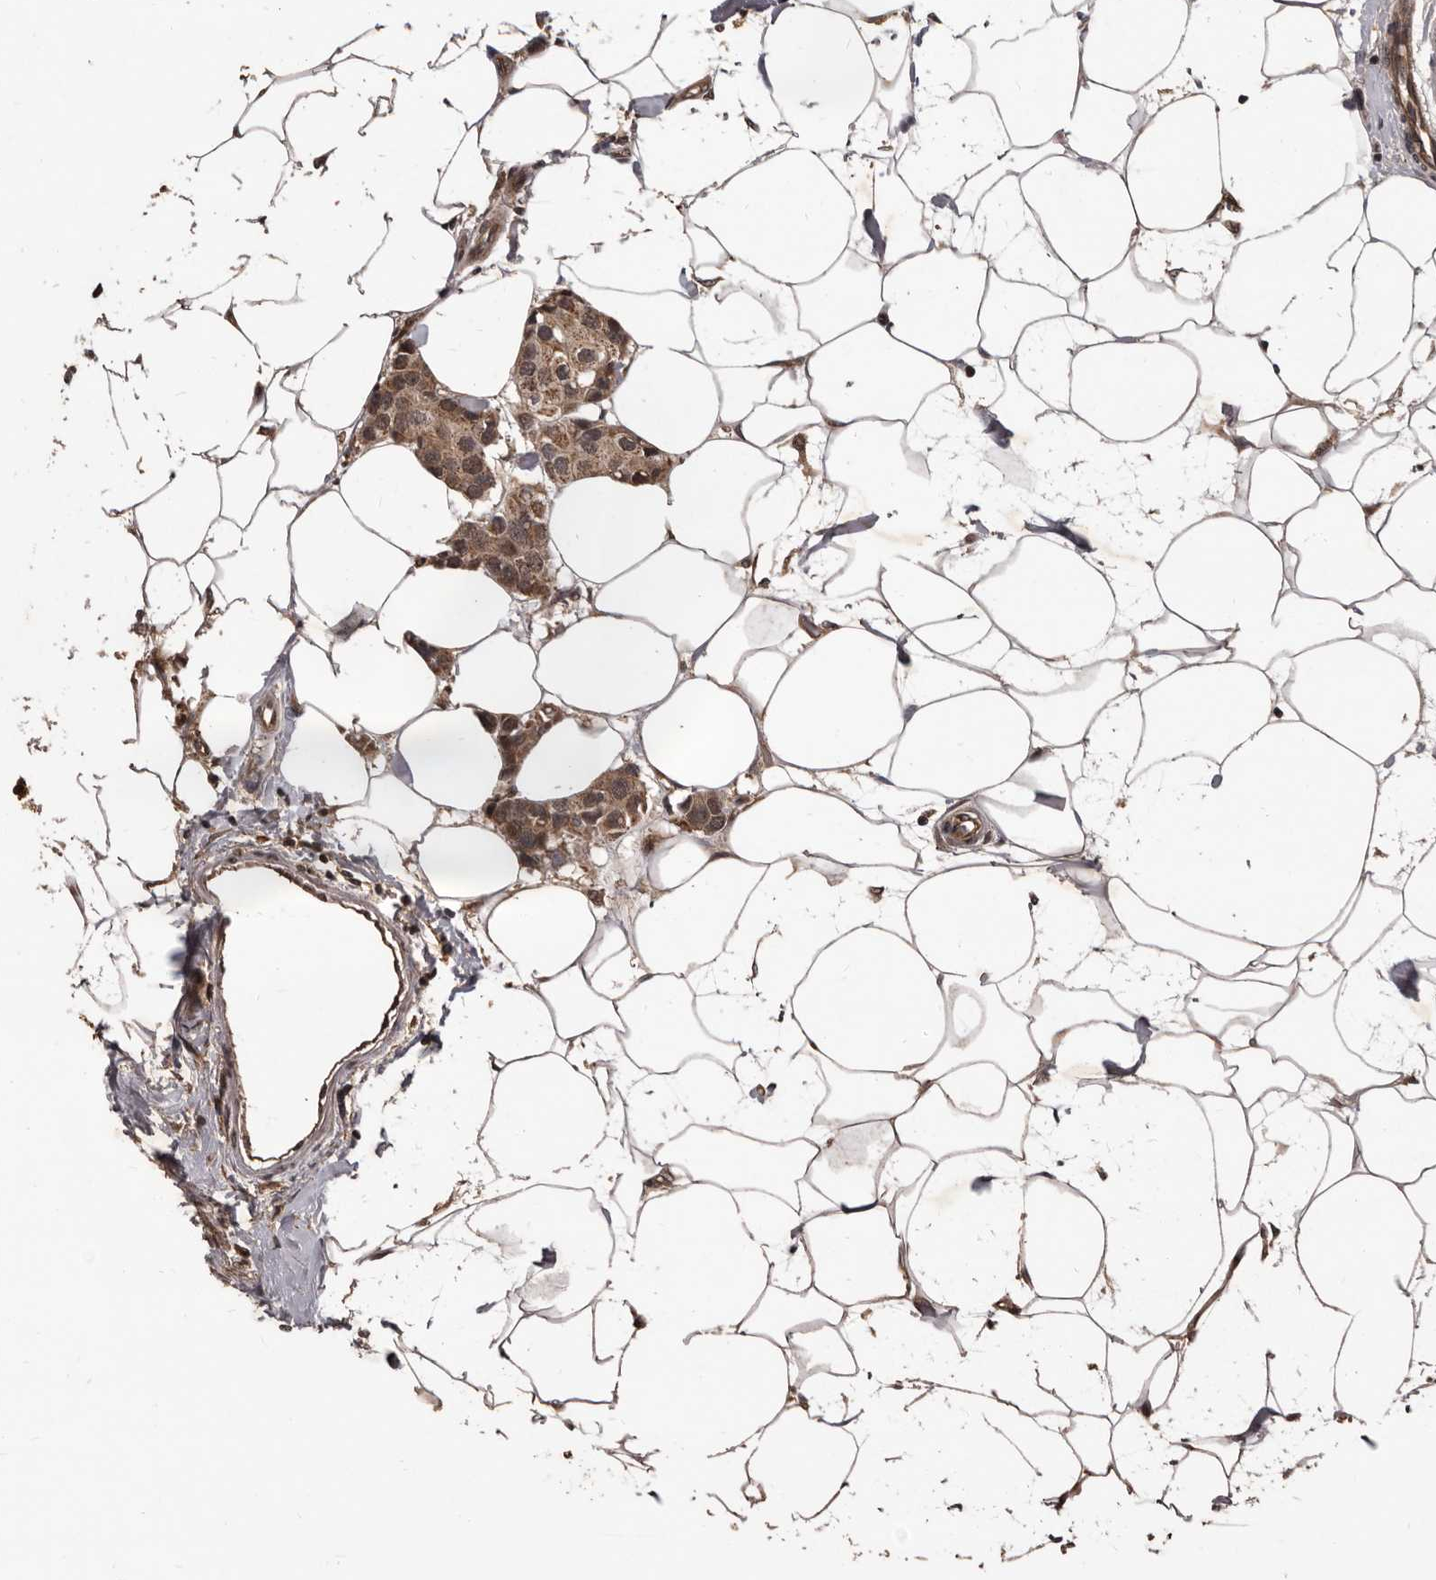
{"staining": {"intensity": "moderate", "quantity": ">75%", "location": "cytoplasmic/membranous"}, "tissue": "breast cancer", "cell_type": "Tumor cells", "image_type": "cancer", "snomed": [{"axis": "morphology", "description": "Normal tissue, NOS"}, {"axis": "morphology", "description": "Duct carcinoma"}, {"axis": "topography", "description": "Breast"}], "caption": "The micrograph displays staining of breast cancer (infiltrating ductal carcinoma), revealing moderate cytoplasmic/membranous protein expression (brown color) within tumor cells.", "gene": "AHR", "patient": {"sex": "female", "age": 39}}